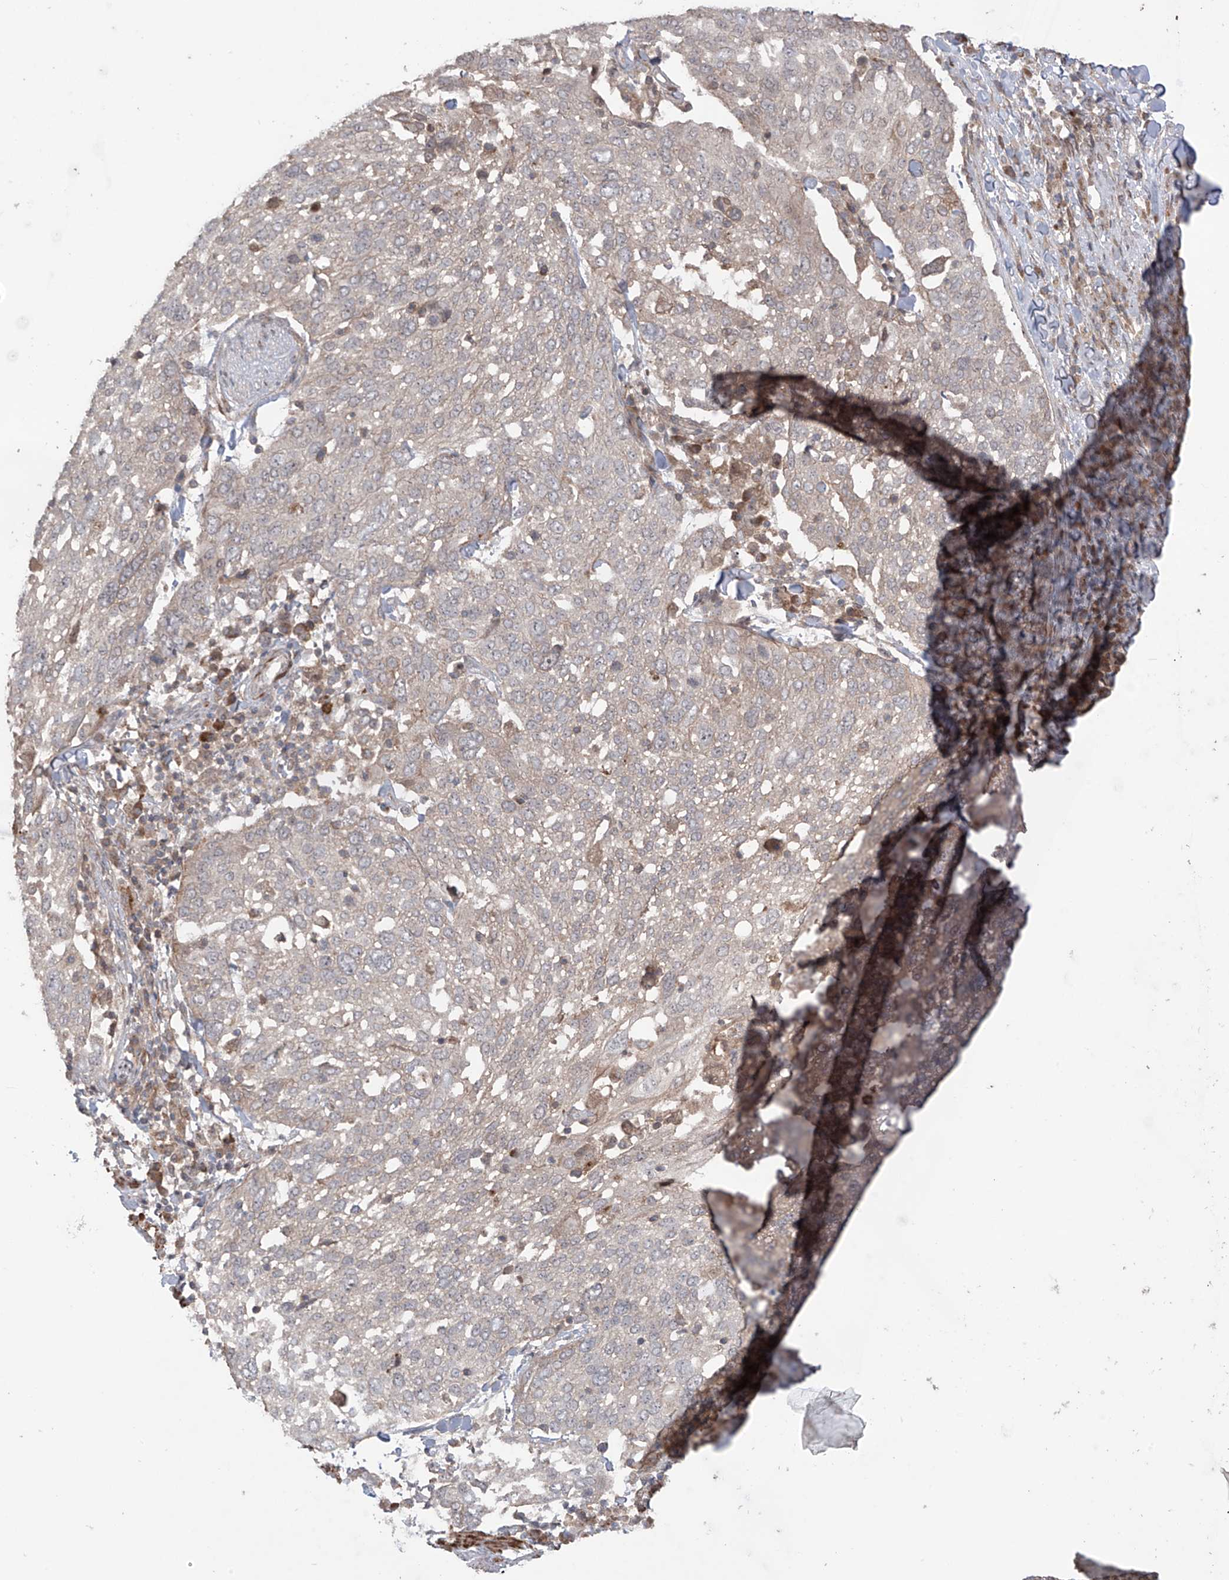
{"staining": {"intensity": "weak", "quantity": "25%-75%", "location": "cytoplasmic/membranous"}, "tissue": "lung cancer", "cell_type": "Tumor cells", "image_type": "cancer", "snomed": [{"axis": "morphology", "description": "Squamous cell carcinoma, NOS"}, {"axis": "topography", "description": "Lung"}], "caption": "The histopathology image exhibits immunohistochemical staining of lung cancer. There is weak cytoplasmic/membranous staining is identified in about 25%-75% of tumor cells.", "gene": "LRRC74A", "patient": {"sex": "male", "age": 65}}